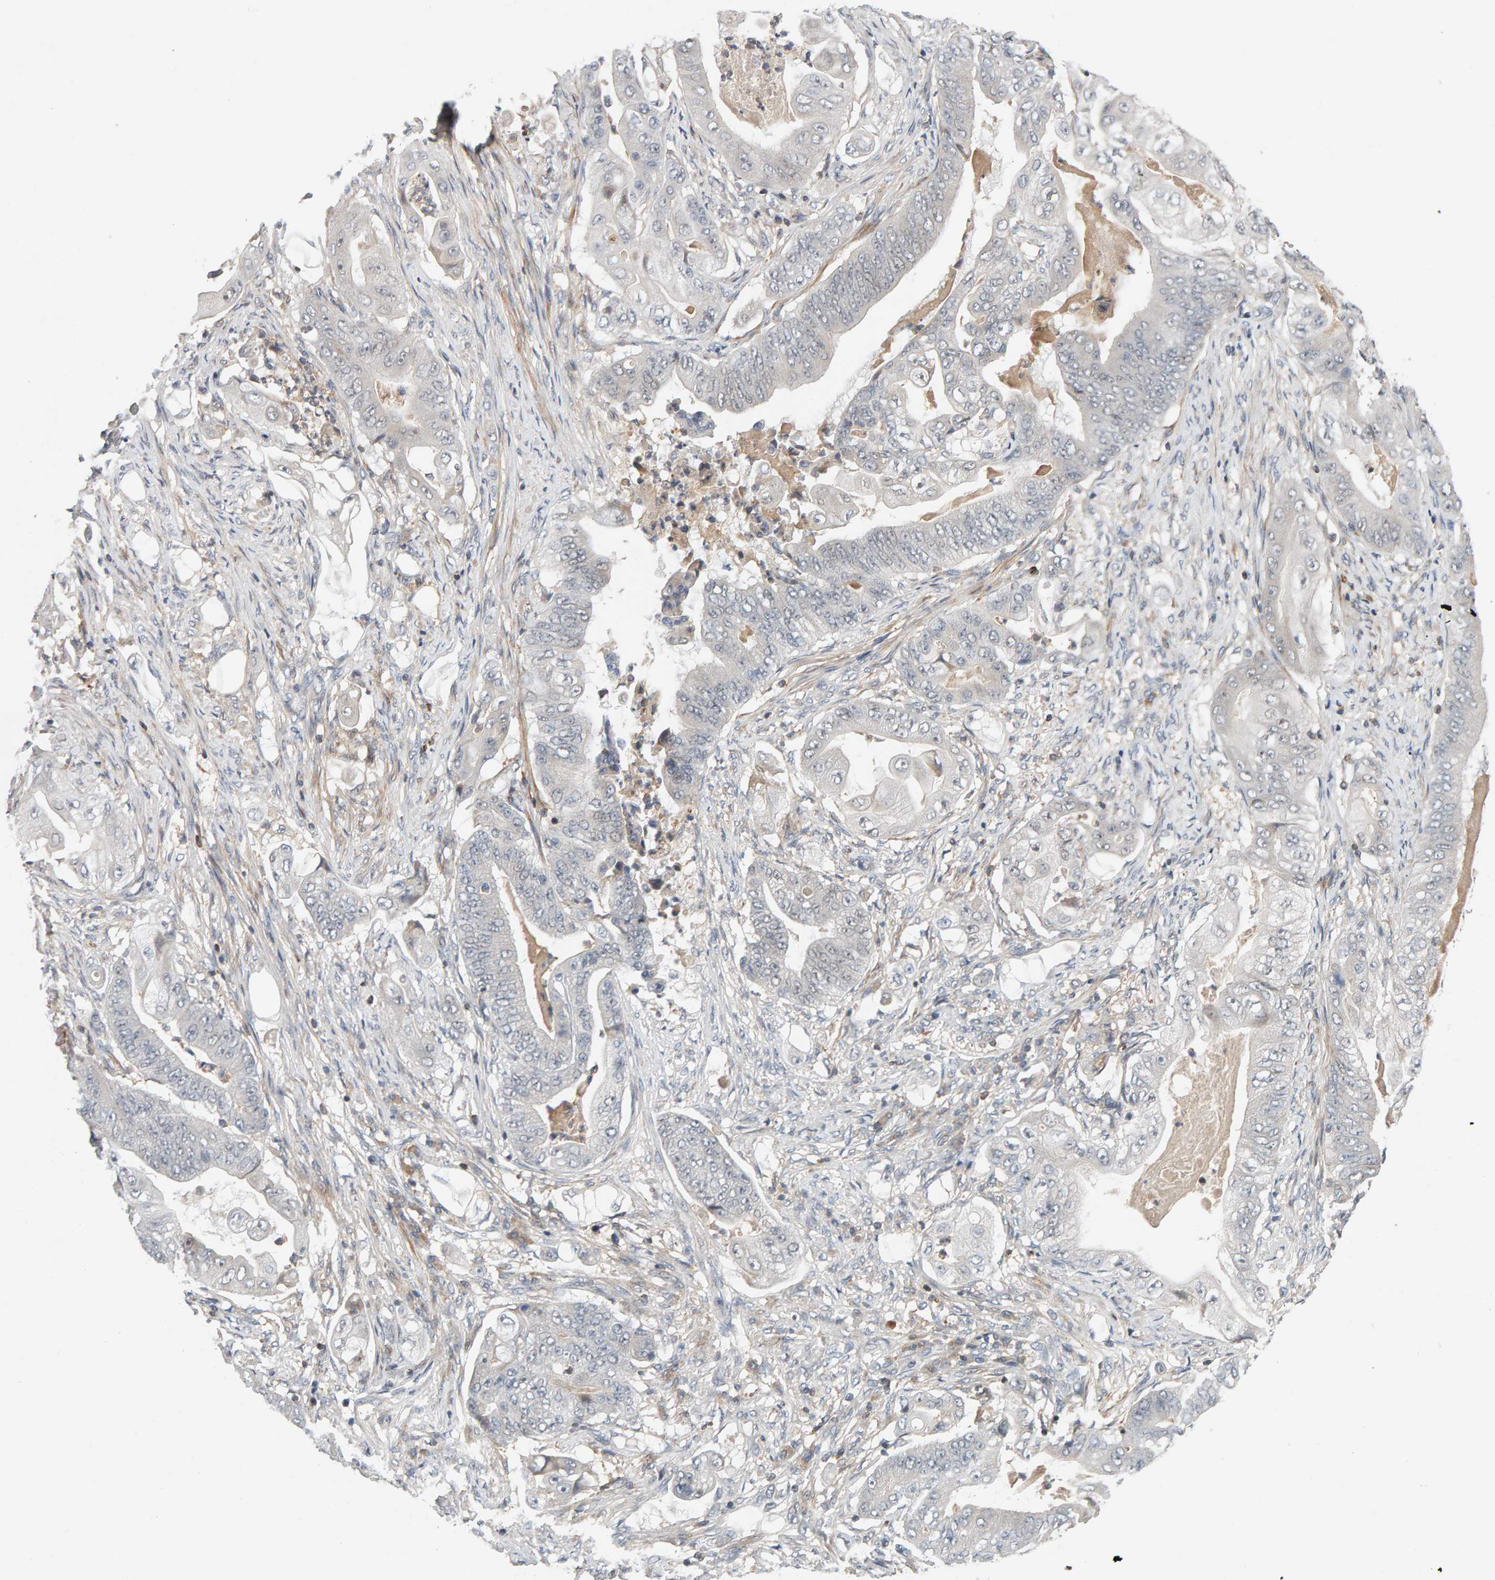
{"staining": {"intensity": "negative", "quantity": "none", "location": "none"}, "tissue": "stomach cancer", "cell_type": "Tumor cells", "image_type": "cancer", "snomed": [{"axis": "morphology", "description": "Adenocarcinoma, NOS"}, {"axis": "topography", "description": "Stomach"}], "caption": "High magnification brightfield microscopy of adenocarcinoma (stomach) stained with DAB (3,3'-diaminobenzidine) (brown) and counterstained with hematoxylin (blue): tumor cells show no significant expression.", "gene": "NUDCD1", "patient": {"sex": "female", "age": 73}}